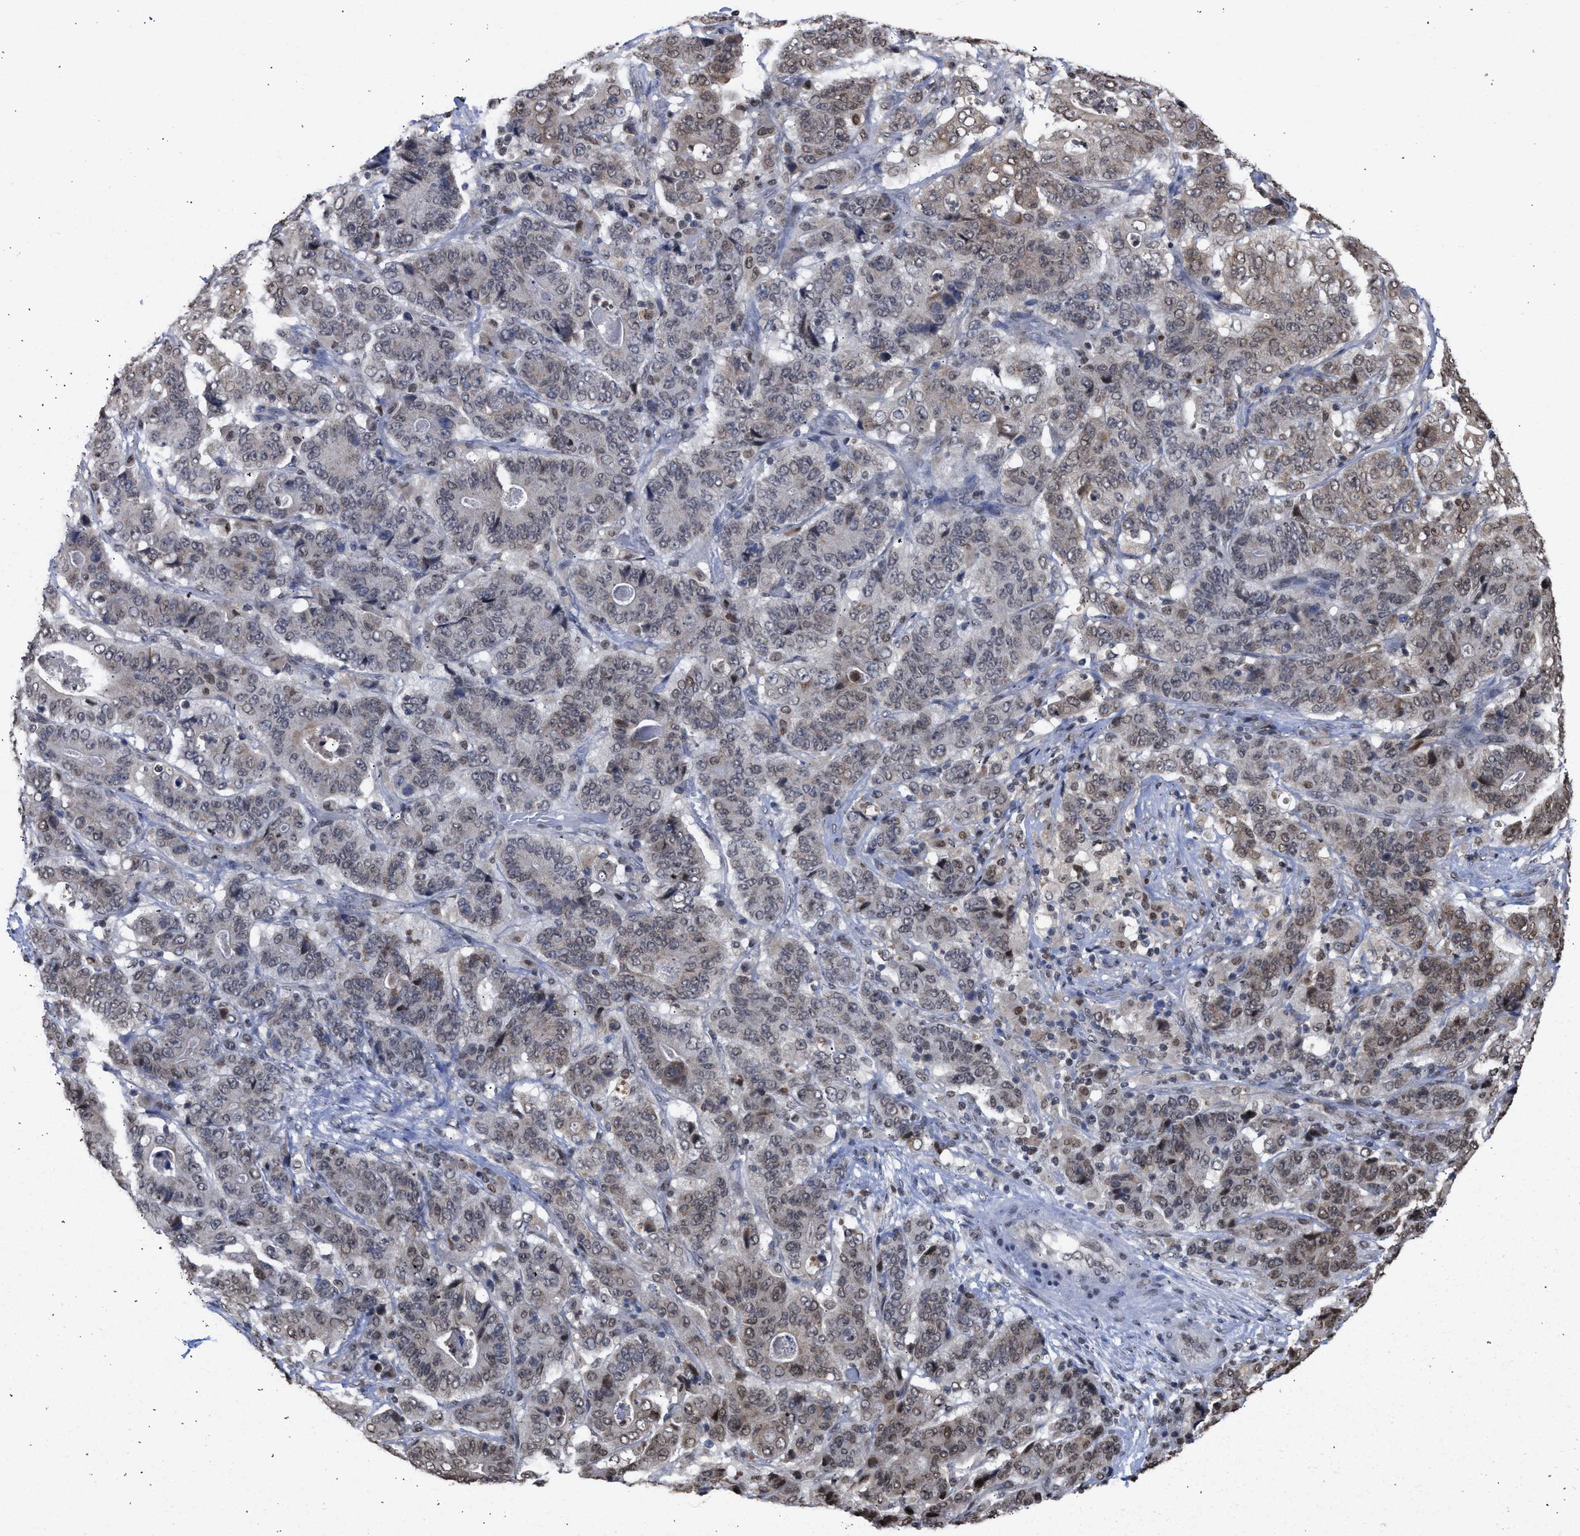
{"staining": {"intensity": "weak", "quantity": "25%-75%", "location": "cytoplasmic/membranous,nuclear"}, "tissue": "stomach cancer", "cell_type": "Tumor cells", "image_type": "cancer", "snomed": [{"axis": "morphology", "description": "Adenocarcinoma, NOS"}, {"axis": "topography", "description": "Stomach"}], "caption": "Immunohistochemical staining of stomach cancer exhibits weak cytoplasmic/membranous and nuclear protein staining in about 25%-75% of tumor cells.", "gene": "NUP35", "patient": {"sex": "female", "age": 73}}